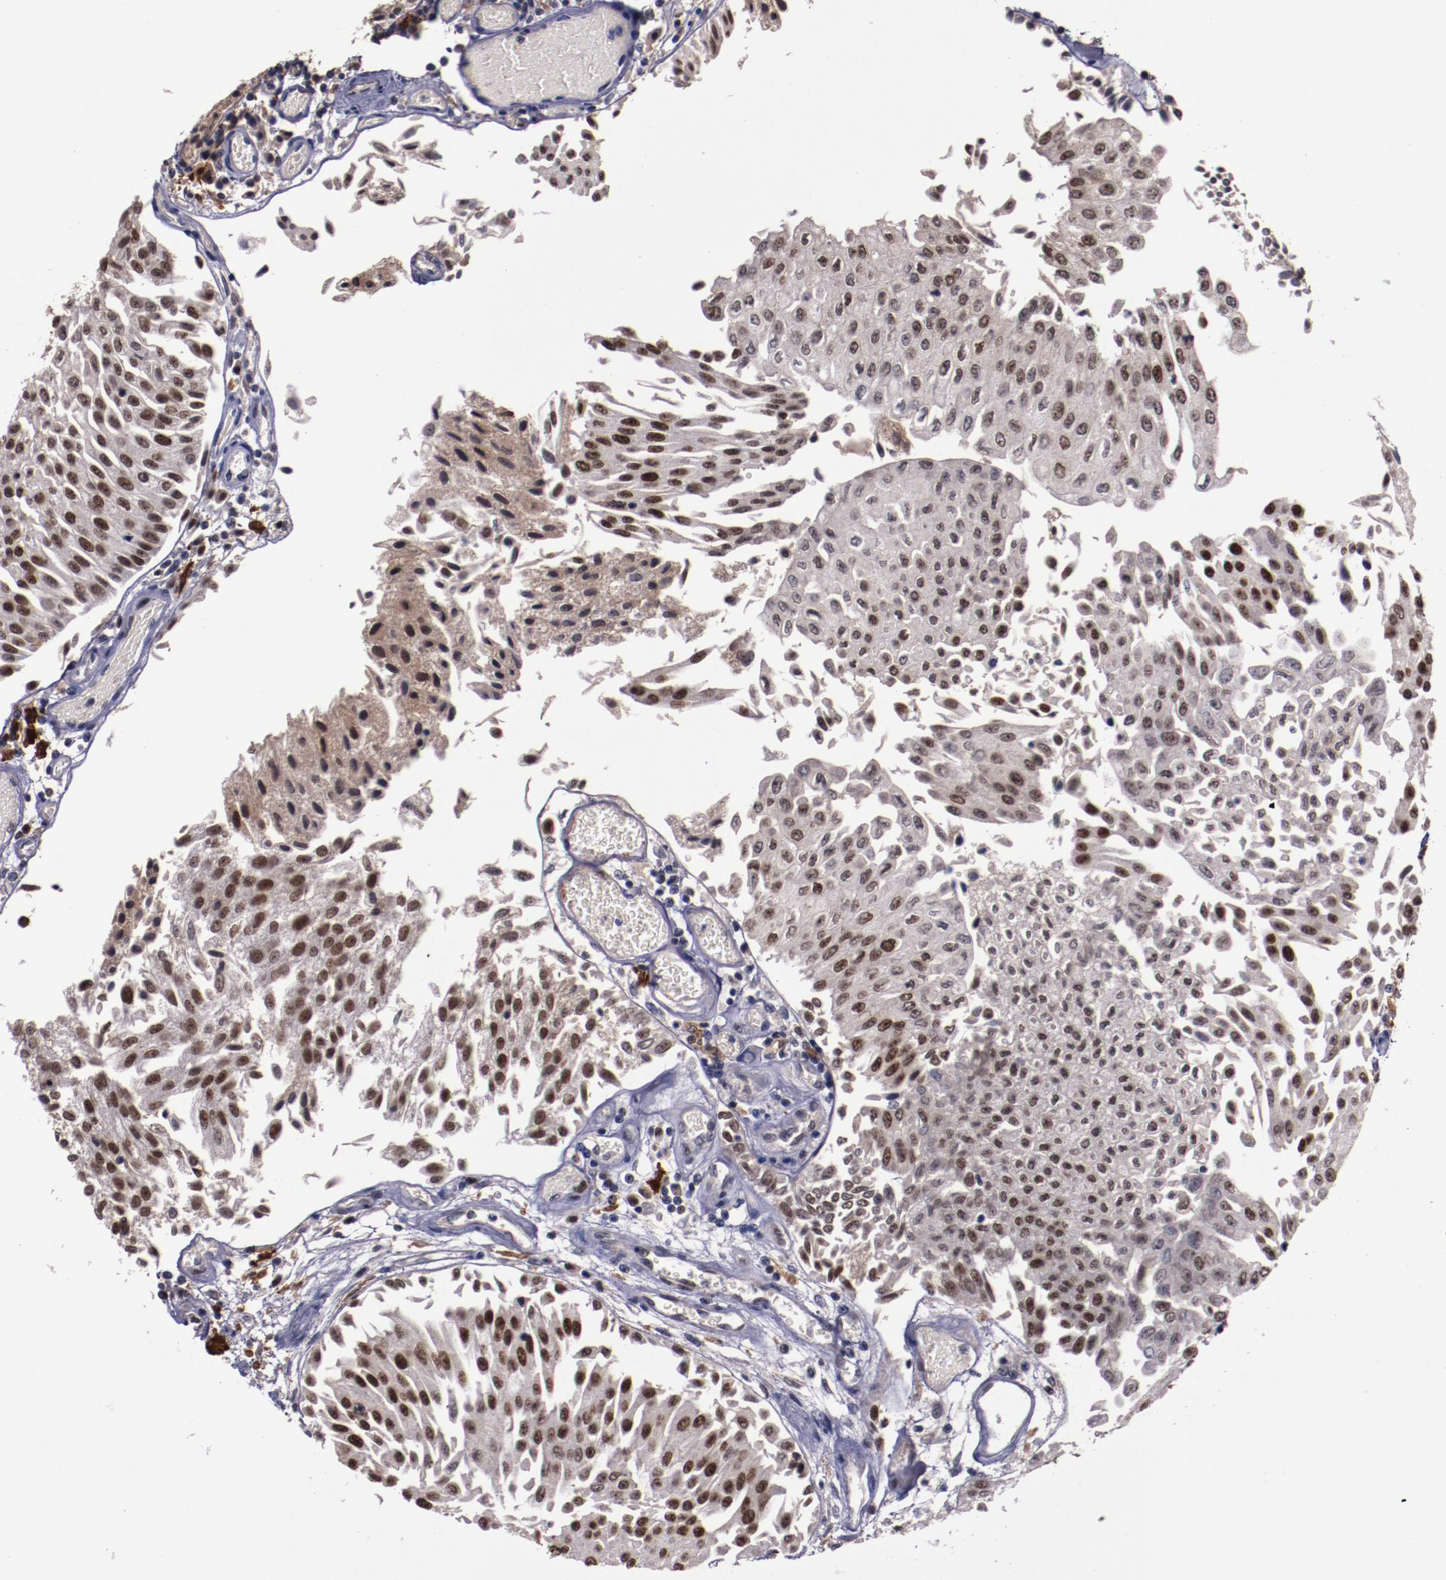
{"staining": {"intensity": "moderate", "quantity": ">75%", "location": "nuclear"}, "tissue": "urothelial cancer", "cell_type": "Tumor cells", "image_type": "cancer", "snomed": [{"axis": "morphology", "description": "Urothelial carcinoma, Low grade"}, {"axis": "topography", "description": "Urinary bladder"}], "caption": "Moderate nuclear protein staining is appreciated in about >75% of tumor cells in urothelial cancer.", "gene": "CHEK2", "patient": {"sex": "male", "age": 86}}